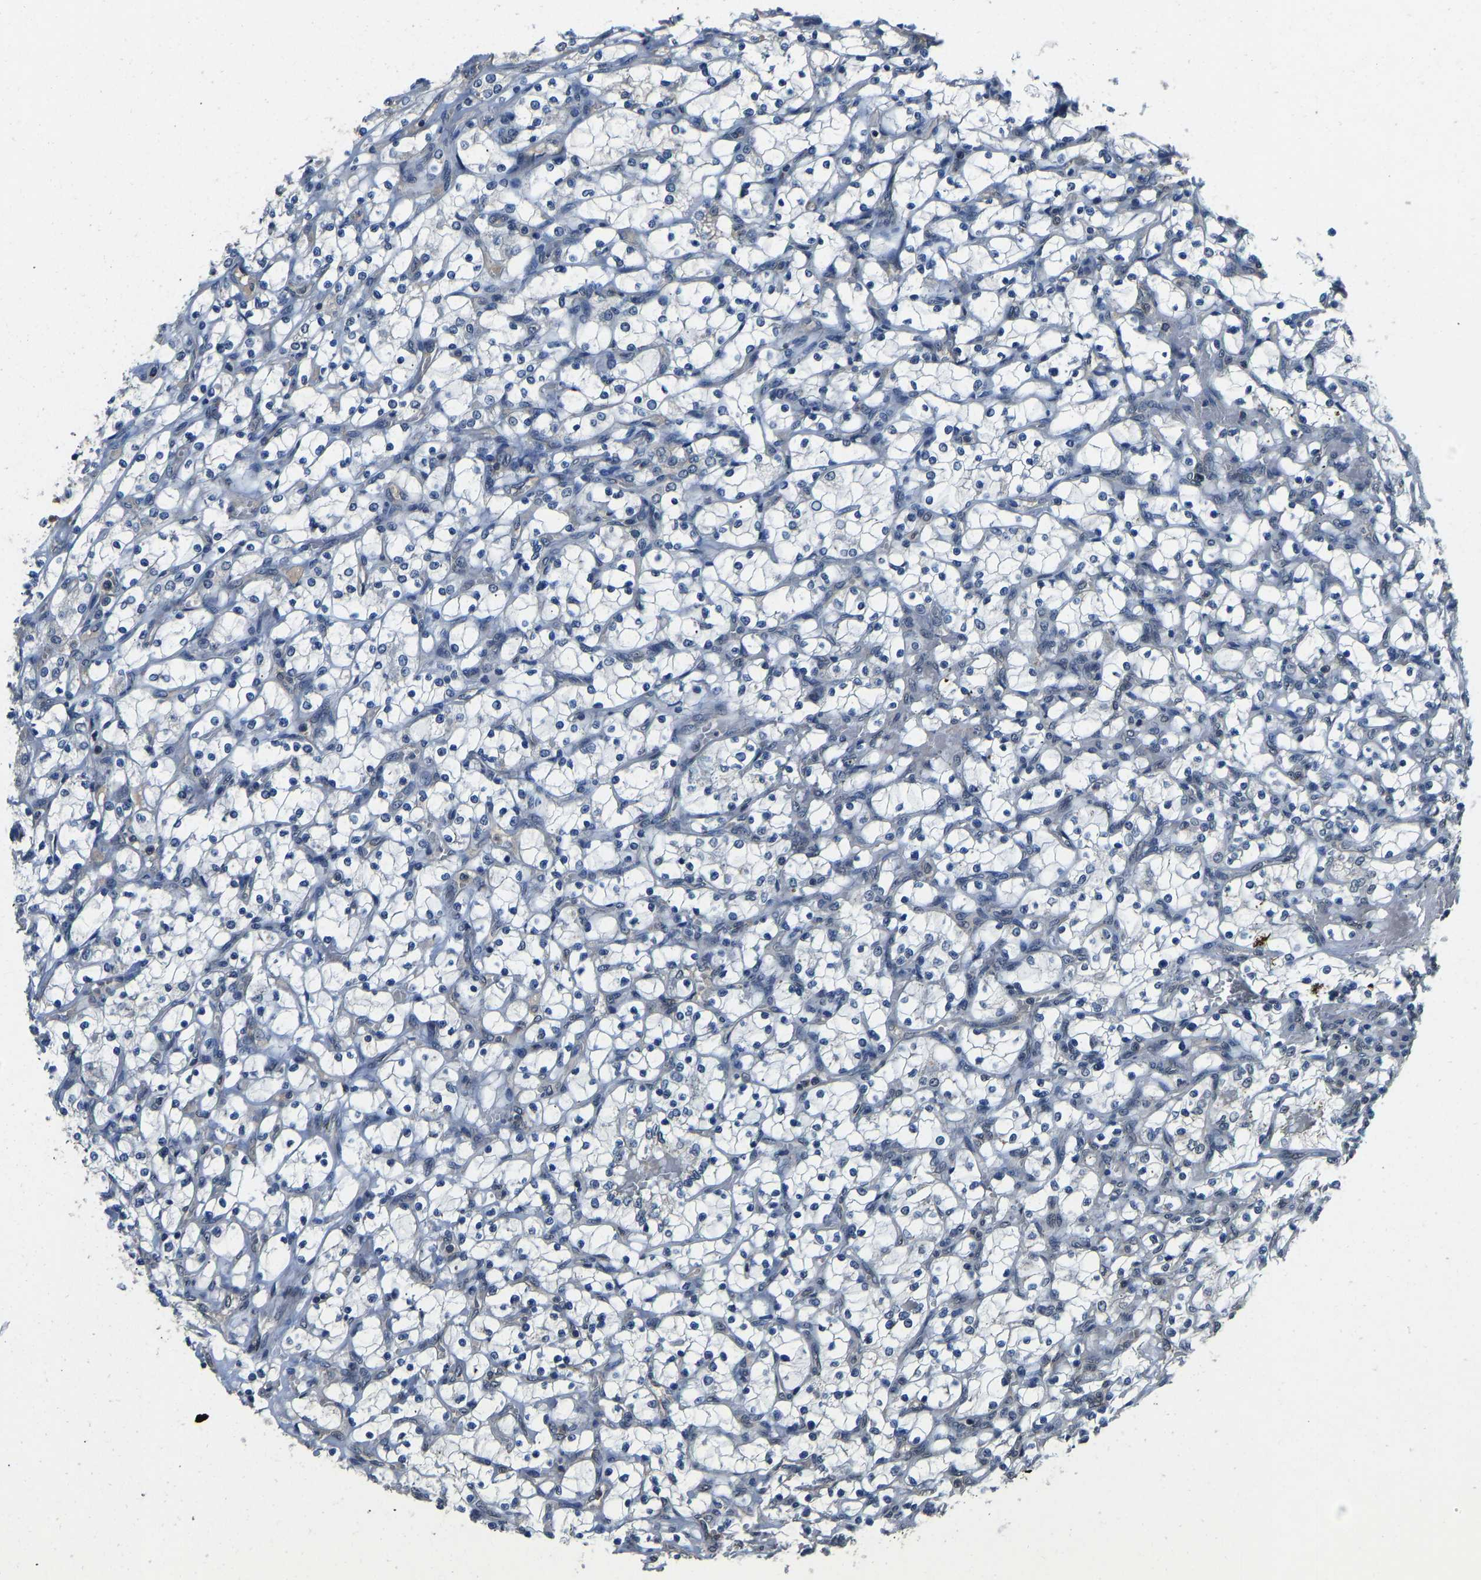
{"staining": {"intensity": "negative", "quantity": "none", "location": "none"}, "tissue": "renal cancer", "cell_type": "Tumor cells", "image_type": "cancer", "snomed": [{"axis": "morphology", "description": "Adenocarcinoma, NOS"}, {"axis": "topography", "description": "Kidney"}], "caption": "Photomicrograph shows no significant protein expression in tumor cells of adenocarcinoma (renal).", "gene": "TOX4", "patient": {"sex": "female", "age": 69}}